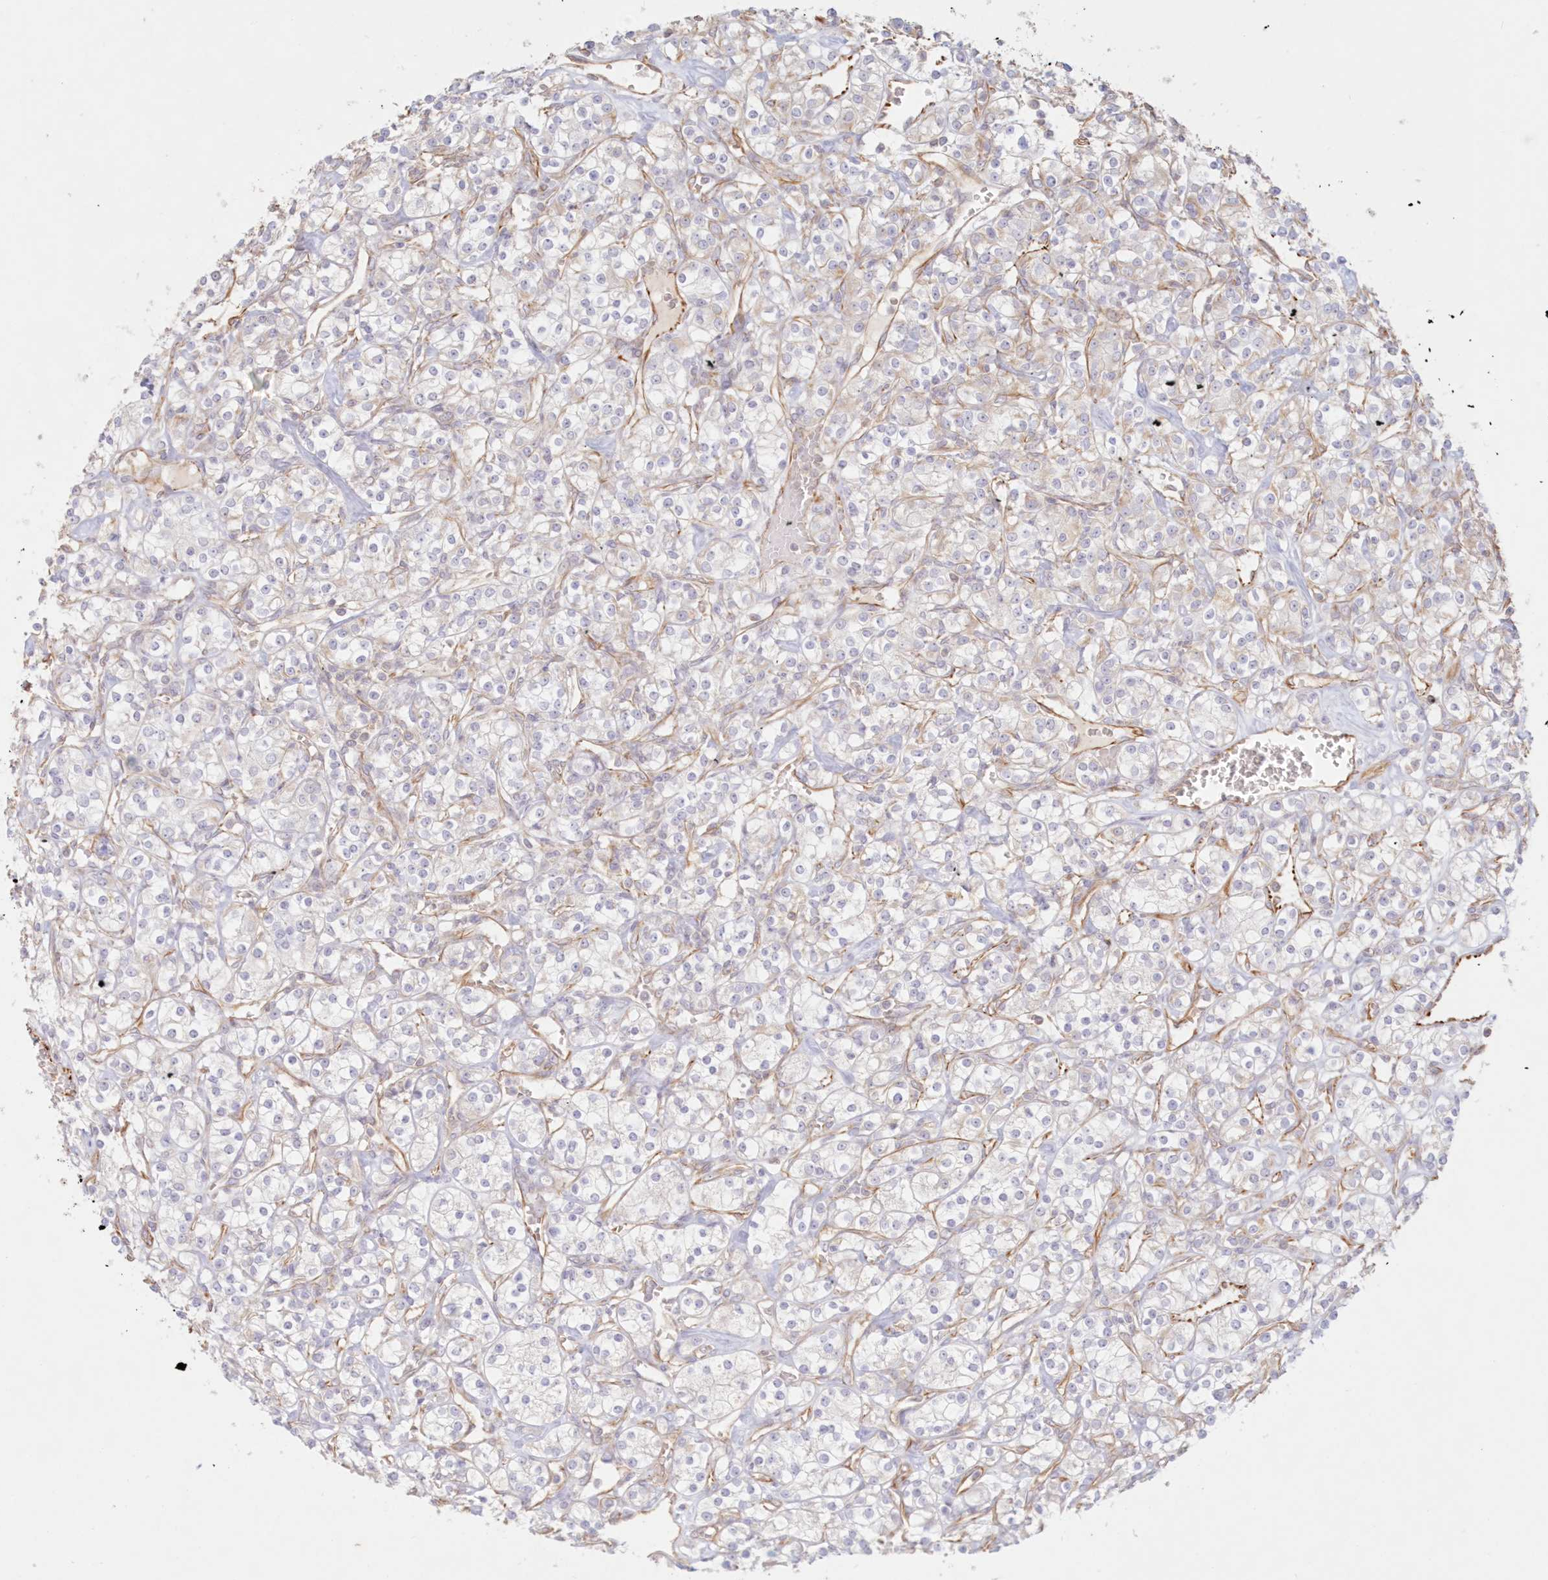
{"staining": {"intensity": "negative", "quantity": "none", "location": "none"}, "tissue": "renal cancer", "cell_type": "Tumor cells", "image_type": "cancer", "snomed": [{"axis": "morphology", "description": "Adenocarcinoma, NOS"}, {"axis": "topography", "description": "Kidney"}], "caption": "Human renal adenocarcinoma stained for a protein using immunohistochemistry (IHC) reveals no expression in tumor cells.", "gene": "DMRTB1", "patient": {"sex": "male", "age": 77}}